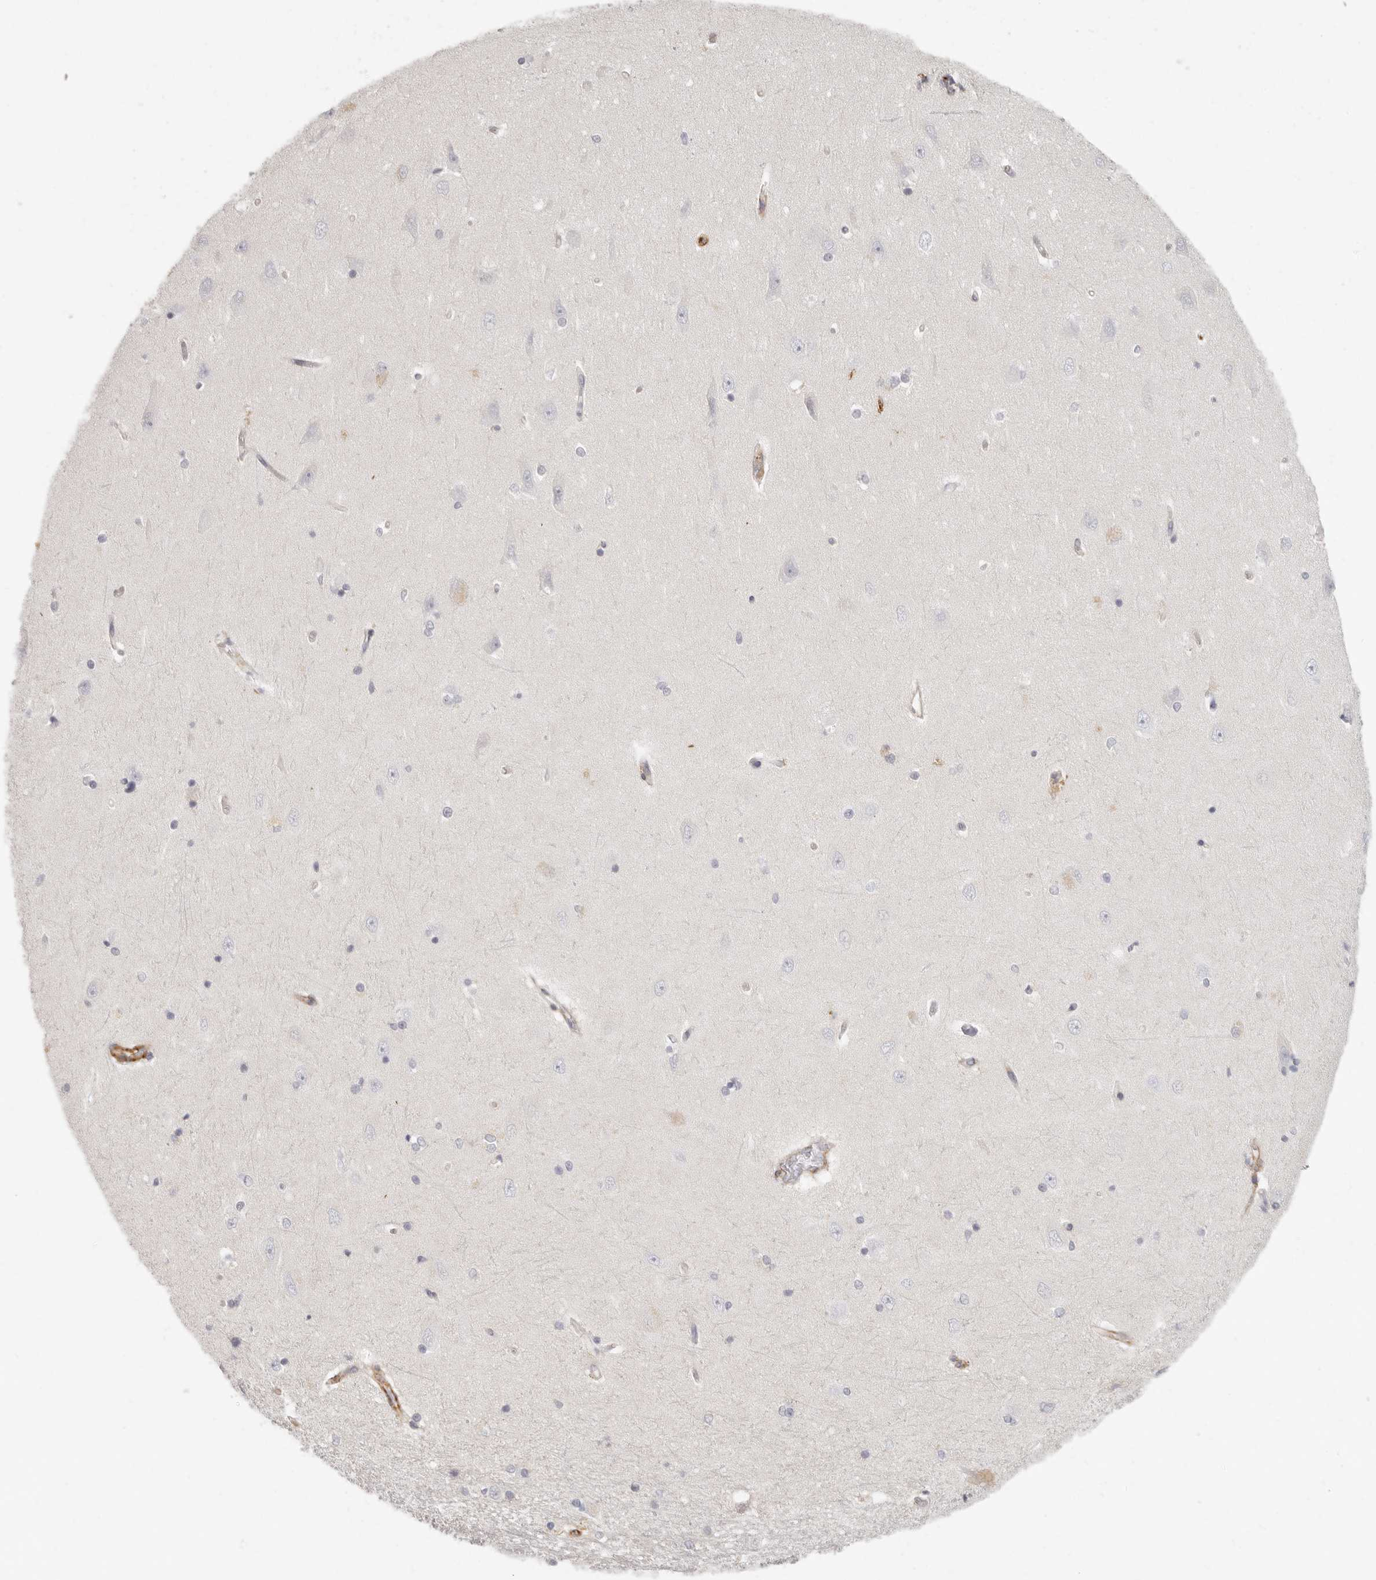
{"staining": {"intensity": "negative", "quantity": "none", "location": "none"}, "tissue": "hippocampus", "cell_type": "Glial cells", "image_type": "normal", "snomed": [{"axis": "morphology", "description": "Normal tissue, NOS"}, {"axis": "topography", "description": "Hippocampus"}], "caption": "Histopathology image shows no protein staining in glial cells of benign hippocampus. The staining is performed using DAB brown chromogen with nuclei counter-stained in using hematoxylin.", "gene": "NIBAN1", "patient": {"sex": "male", "age": 45}}